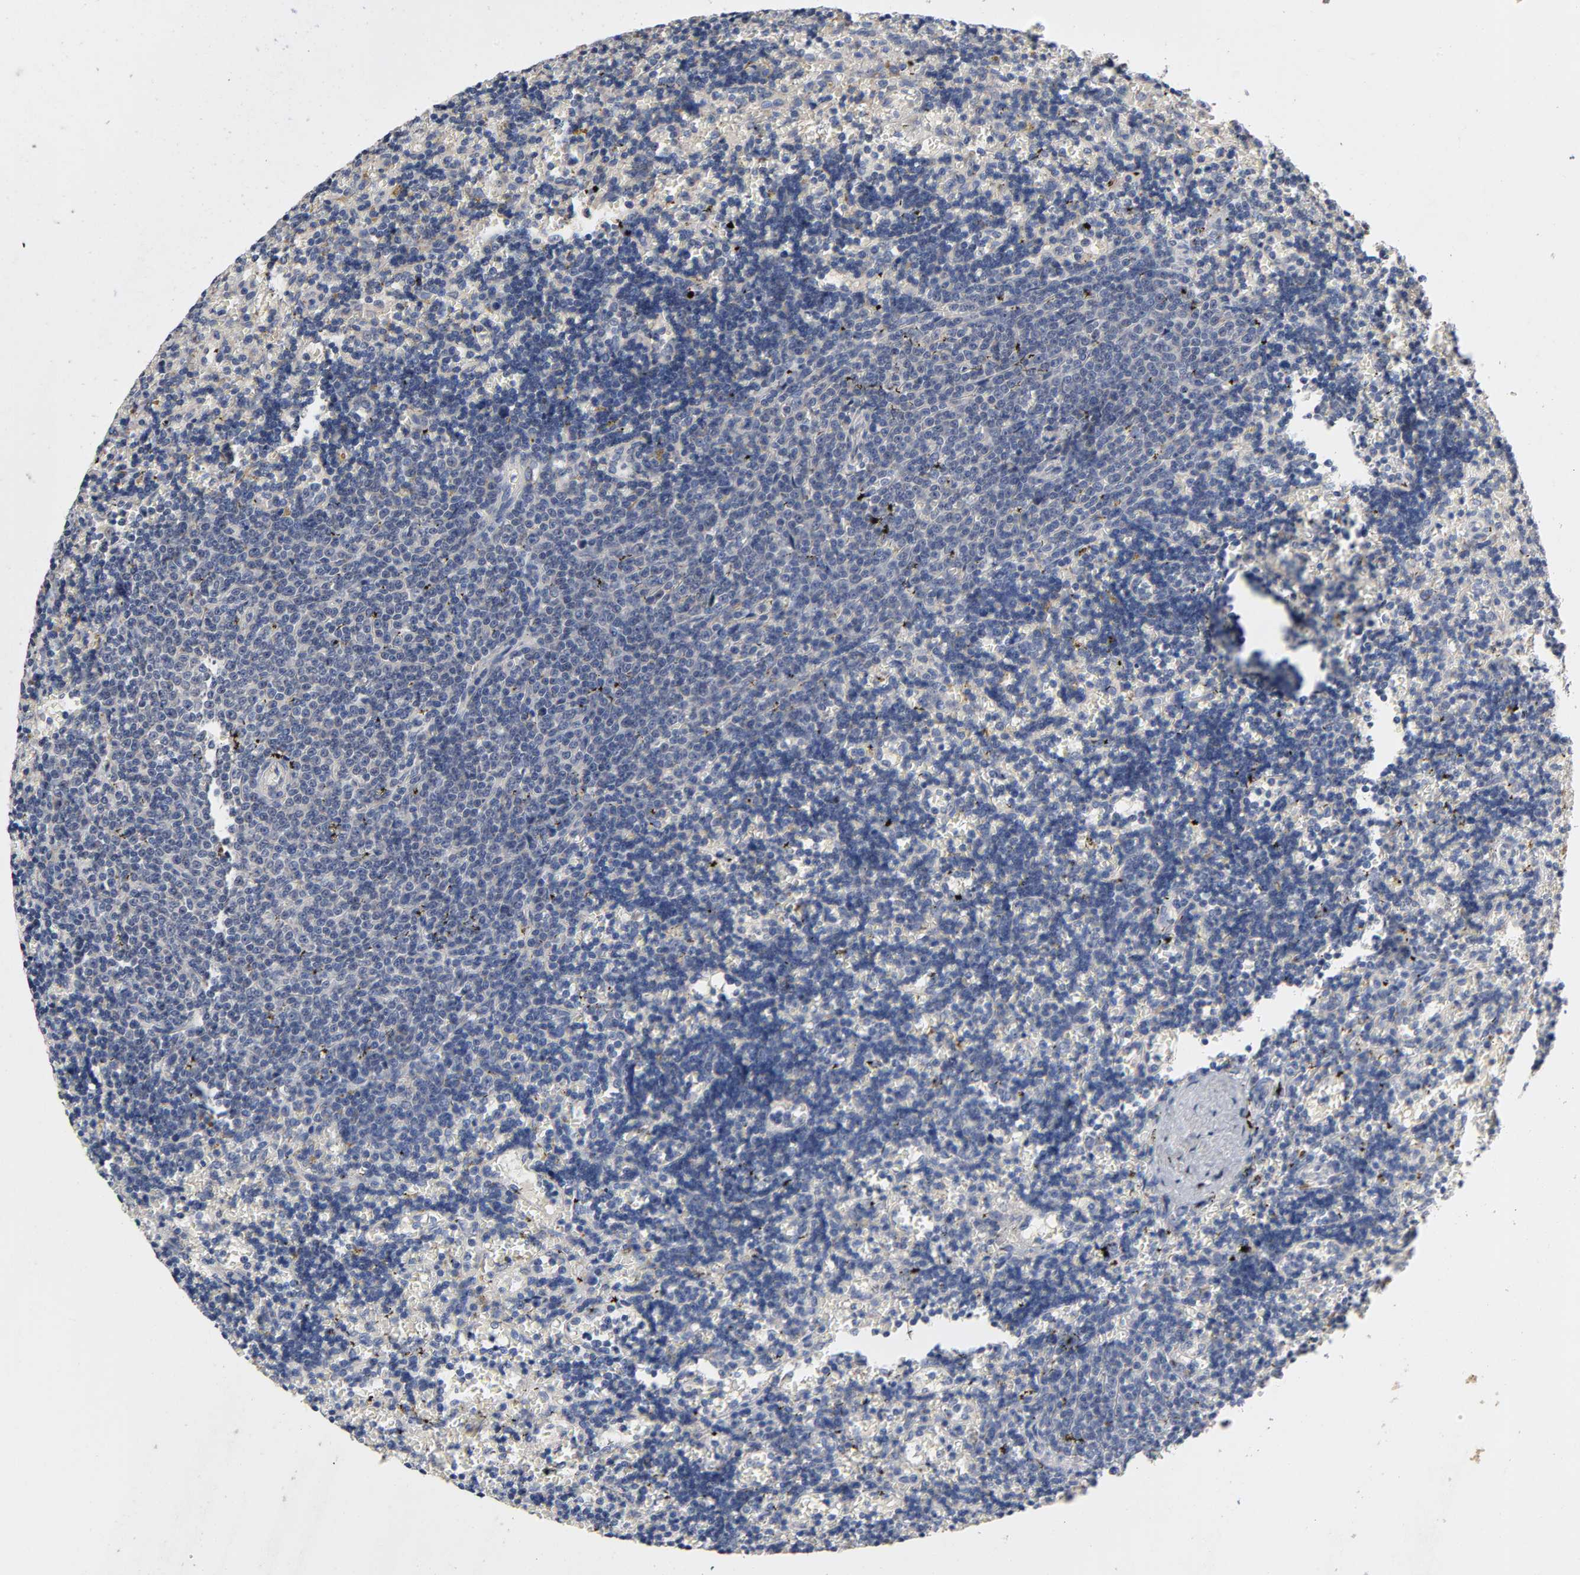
{"staining": {"intensity": "negative", "quantity": "none", "location": "none"}, "tissue": "lymphoma", "cell_type": "Tumor cells", "image_type": "cancer", "snomed": [{"axis": "morphology", "description": "Malignant lymphoma, non-Hodgkin's type, Low grade"}, {"axis": "topography", "description": "Spleen"}], "caption": "Tumor cells are negative for brown protein staining in lymphoma.", "gene": "CCDC134", "patient": {"sex": "male", "age": 60}}